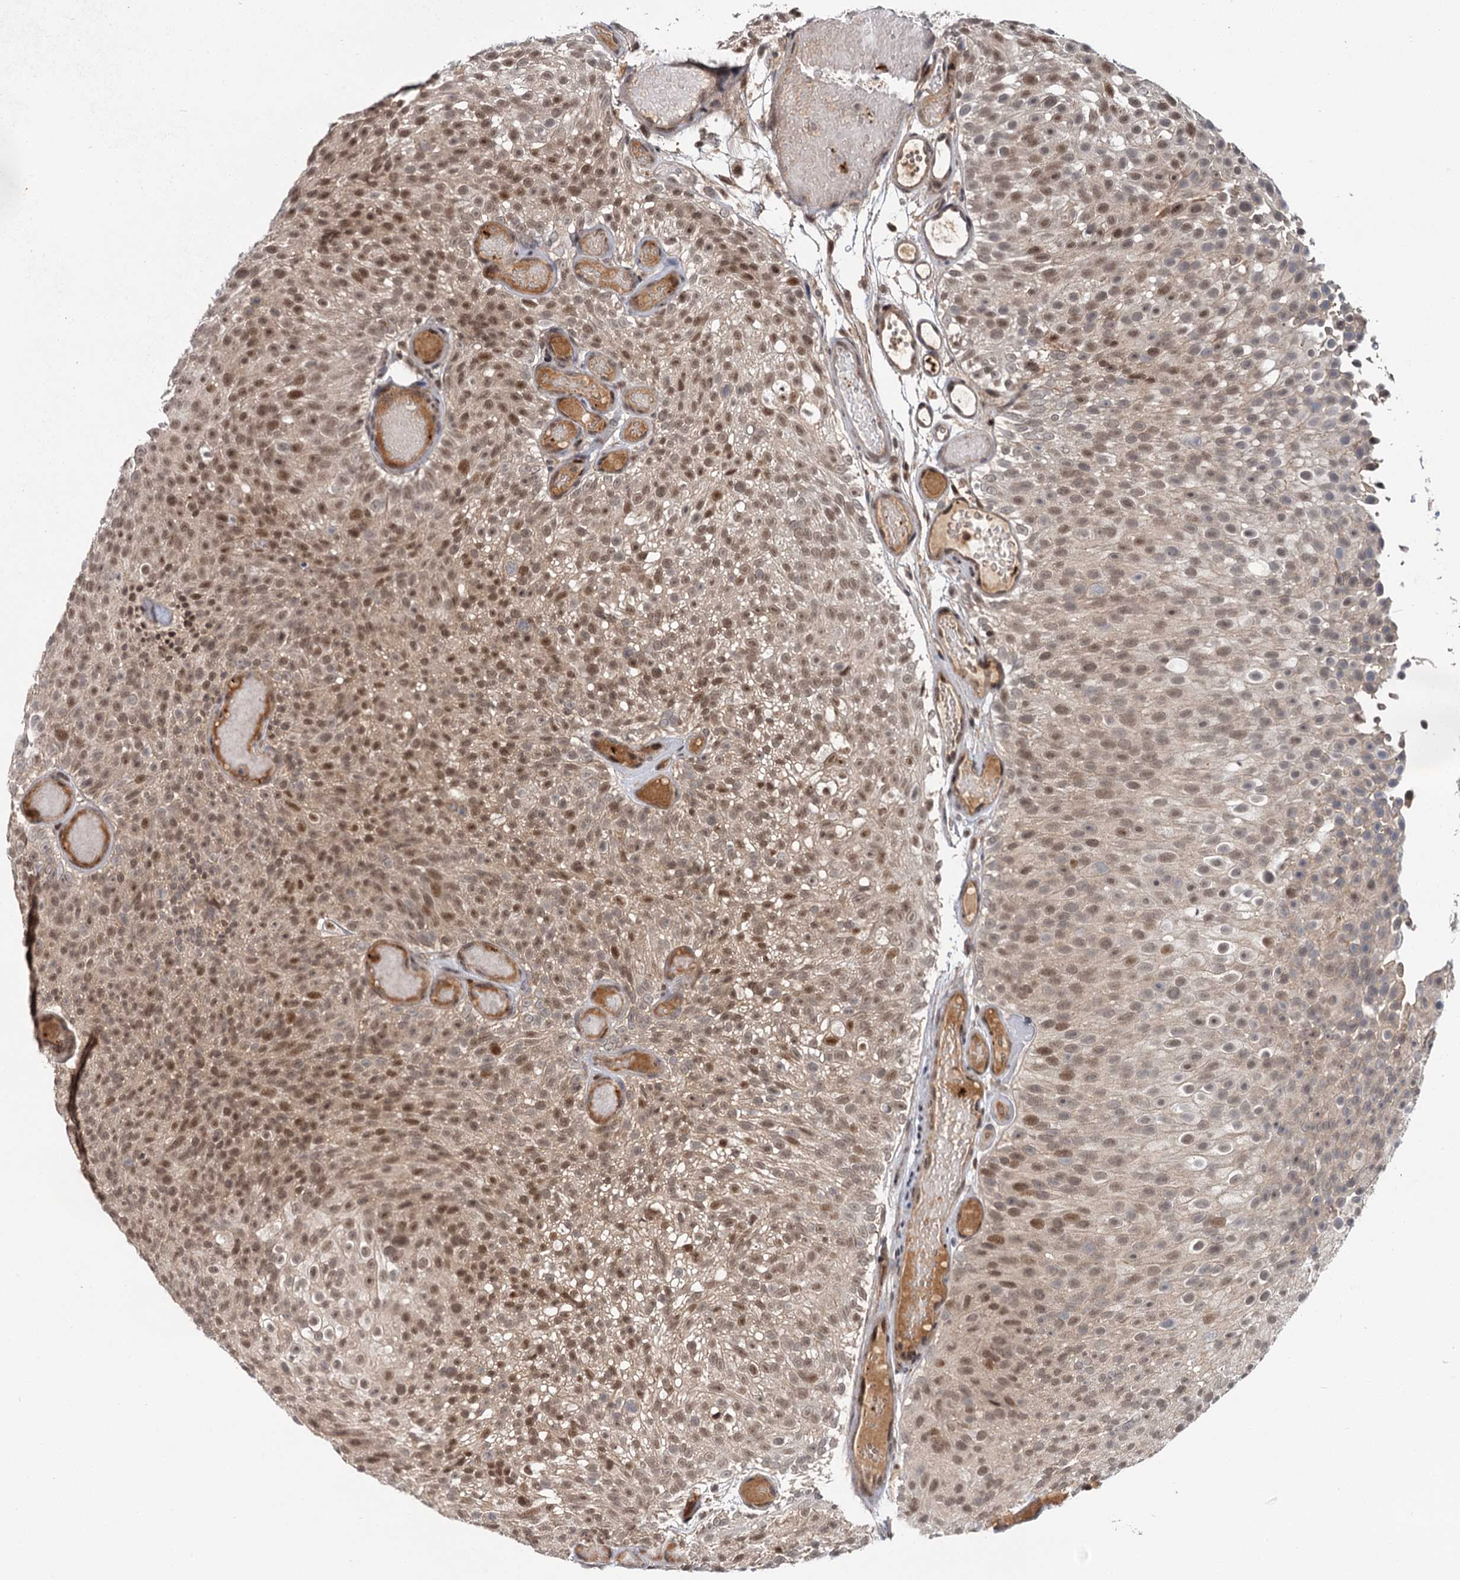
{"staining": {"intensity": "moderate", "quantity": ">75%", "location": "nuclear"}, "tissue": "urothelial cancer", "cell_type": "Tumor cells", "image_type": "cancer", "snomed": [{"axis": "morphology", "description": "Urothelial carcinoma, Low grade"}, {"axis": "topography", "description": "Urinary bladder"}], "caption": "IHC of urothelial carcinoma (low-grade) exhibits medium levels of moderate nuclear positivity in approximately >75% of tumor cells. Nuclei are stained in blue.", "gene": "MBD6", "patient": {"sex": "male", "age": 78}}